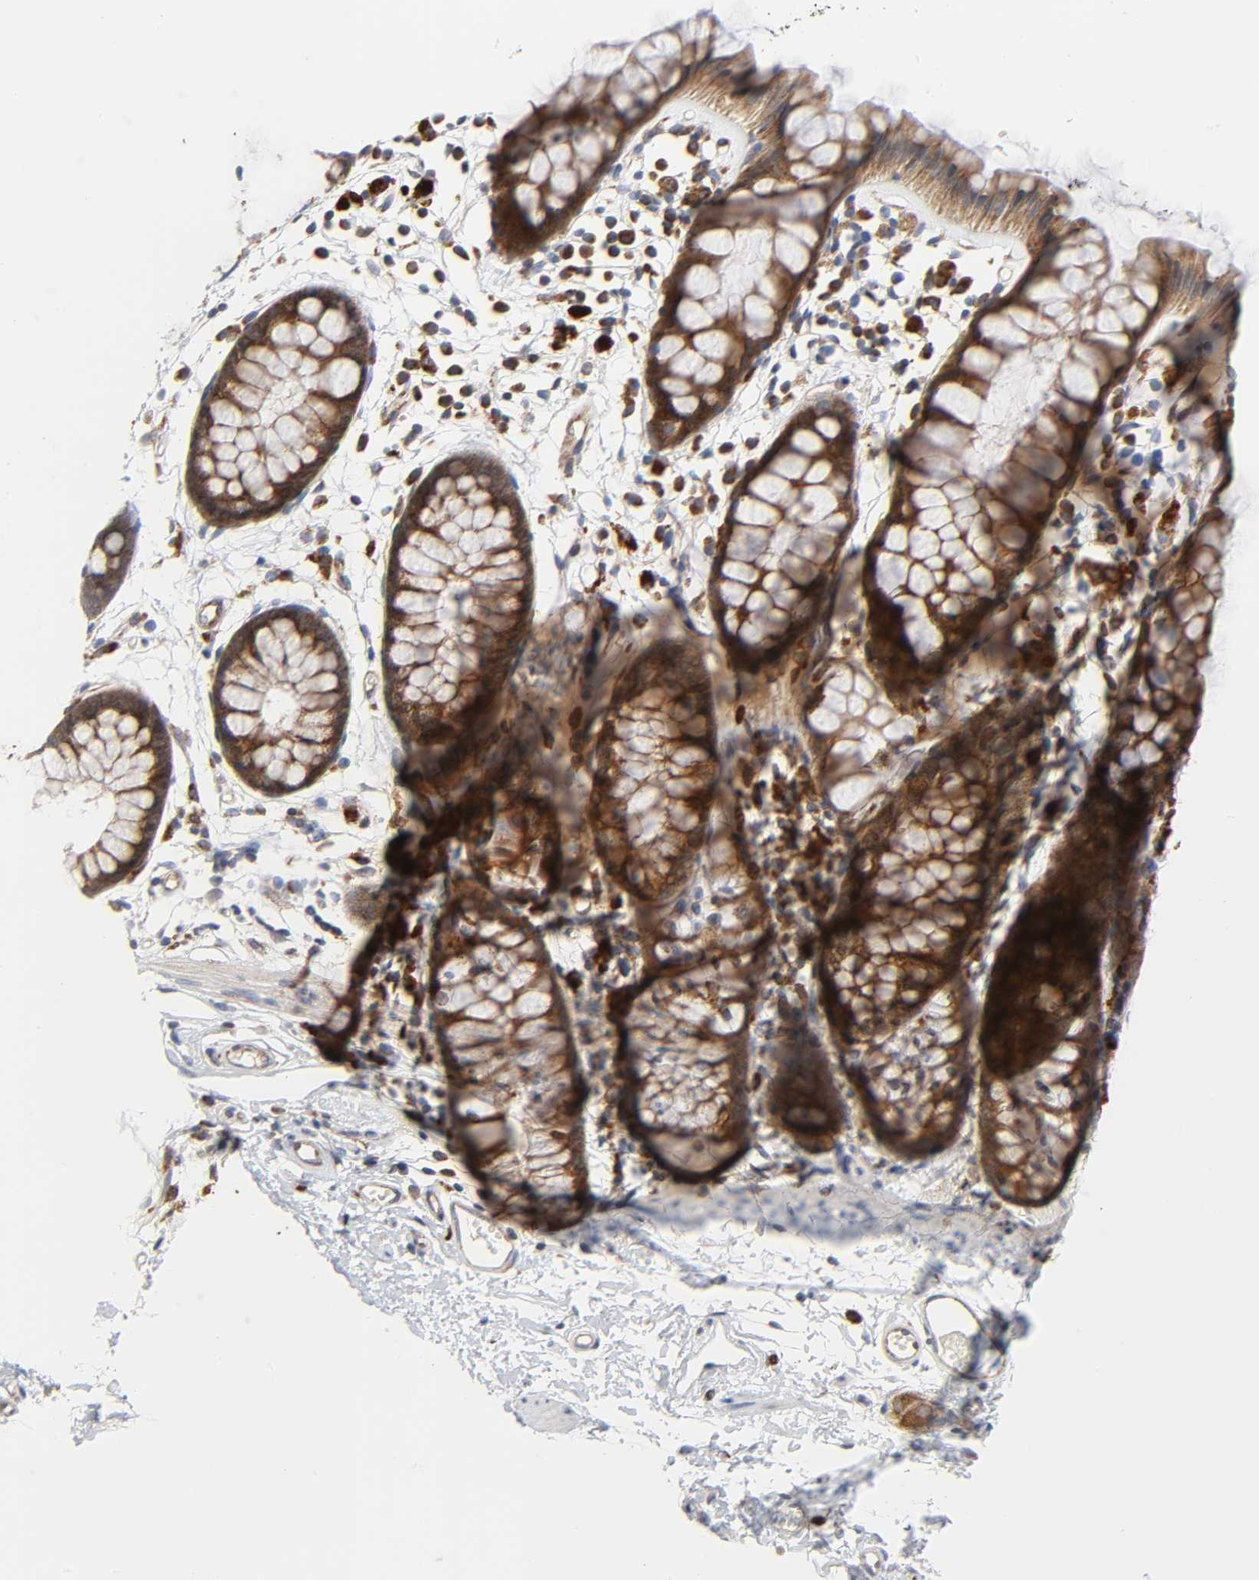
{"staining": {"intensity": "strong", "quantity": ">75%", "location": "cytoplasmic/membranous"}, "tissue": "rectum", "cell_type": "Glandular cells", "image_type": "normal", "snomed": [{"axis": "morphology", "description": "Normal tissue, NOS"}, {"axis": "topography", "description": "Rectum"}], "caption": "Immunohistochemical staining of normal human rectum exhibits high levels of strong cytoplasmic/membranous staining in about >75% of glandular cells. (Stains: DAB (3,3'-diaminobenzidine) in brown, nuclei in blue, Microscopy: brightfield microscopy at high magnification).", "gene": "BAX", "patient": {"sex": "female", "age": 66}}